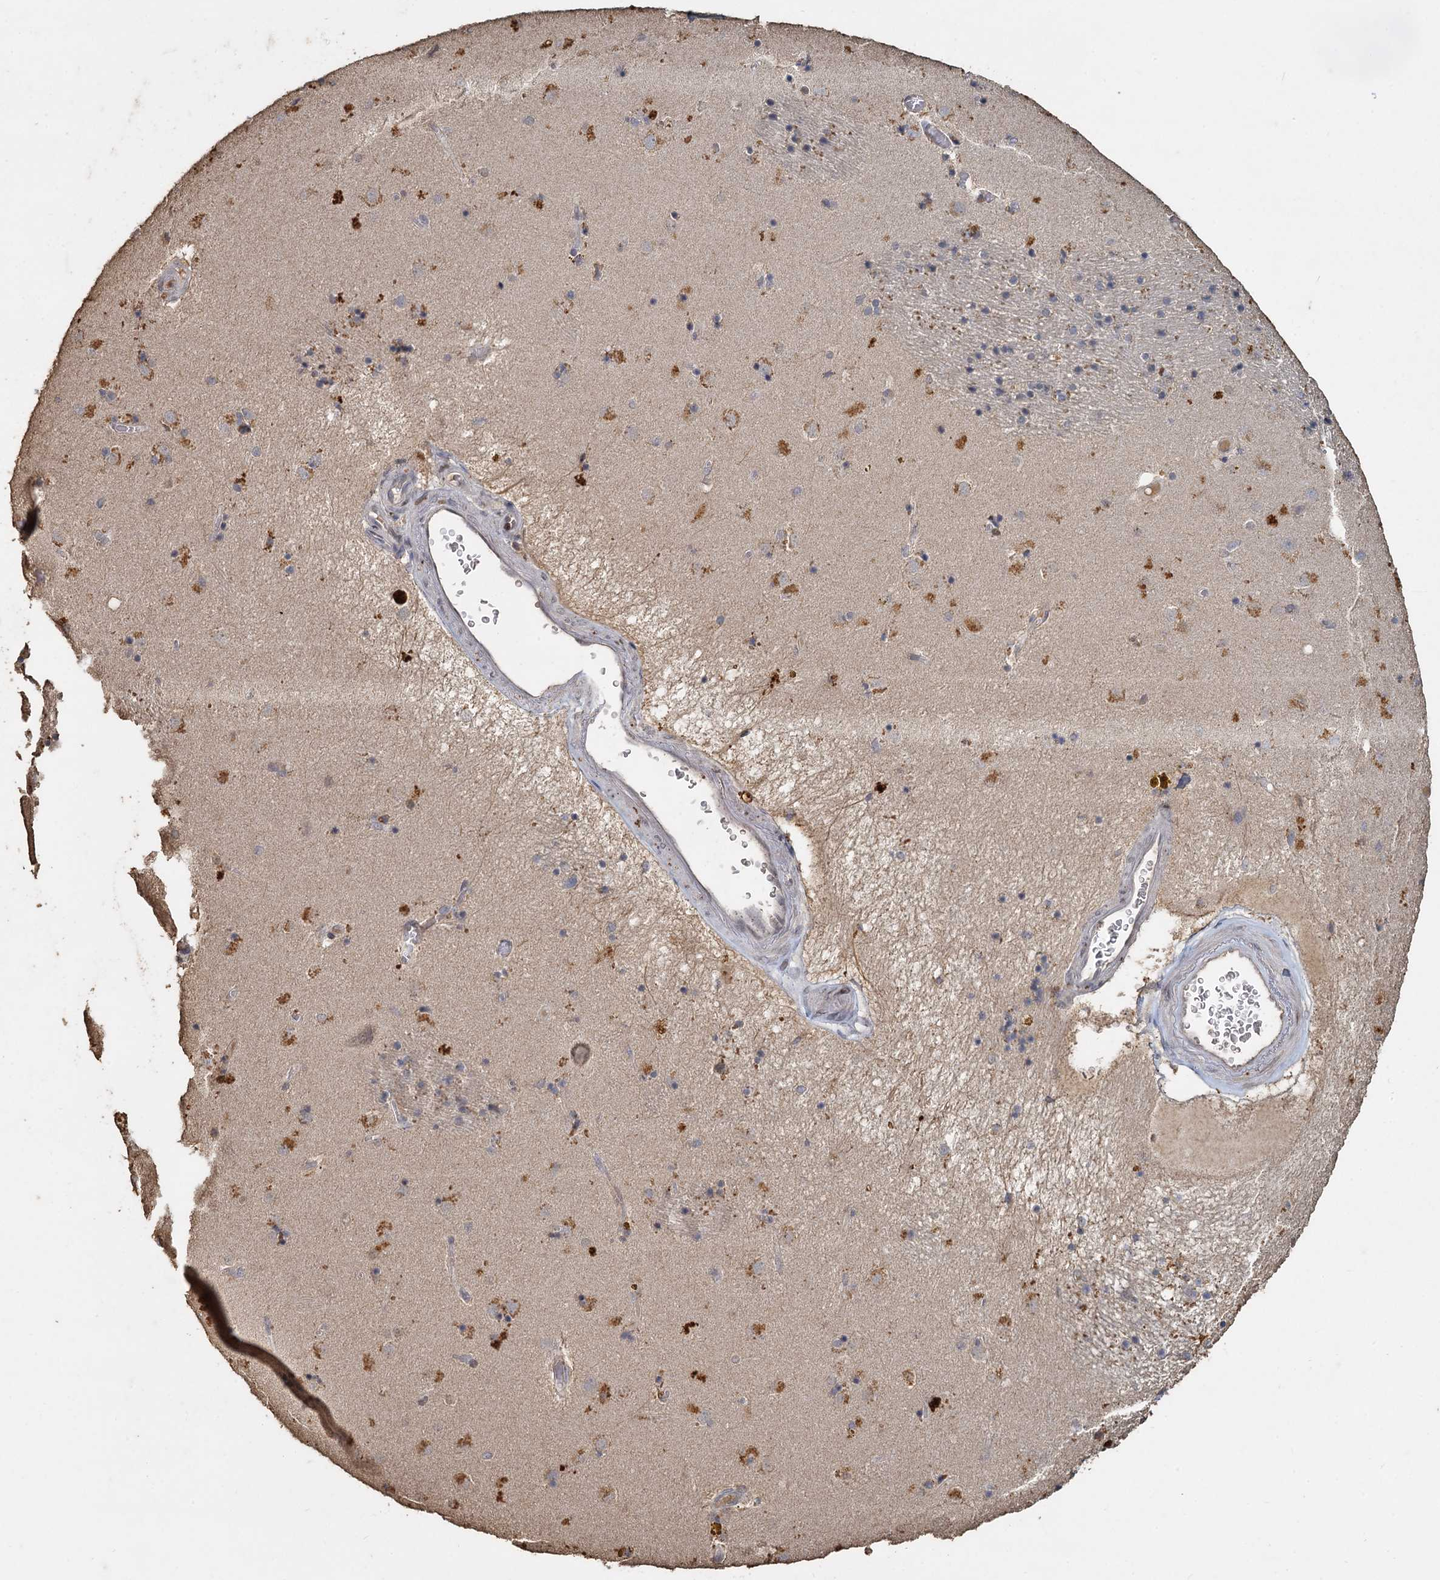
{"staining": {"intensity": "negative", "quantity": "none", "location": "none"}, "tissue": "caudate", "cell_type": "Glial cells", "image_type": "normal", "snomed": [{"axis": "morphology", "description": "Normal tissue, NOS"}, {"axis": "topography", "description": "Lateral ventricle wall"}], "caption": "The IHC micrograph has no significant expression in glial cells of caudate.", "gene": "CCDC61", "patient": {"sex": "male", "age": 70}}